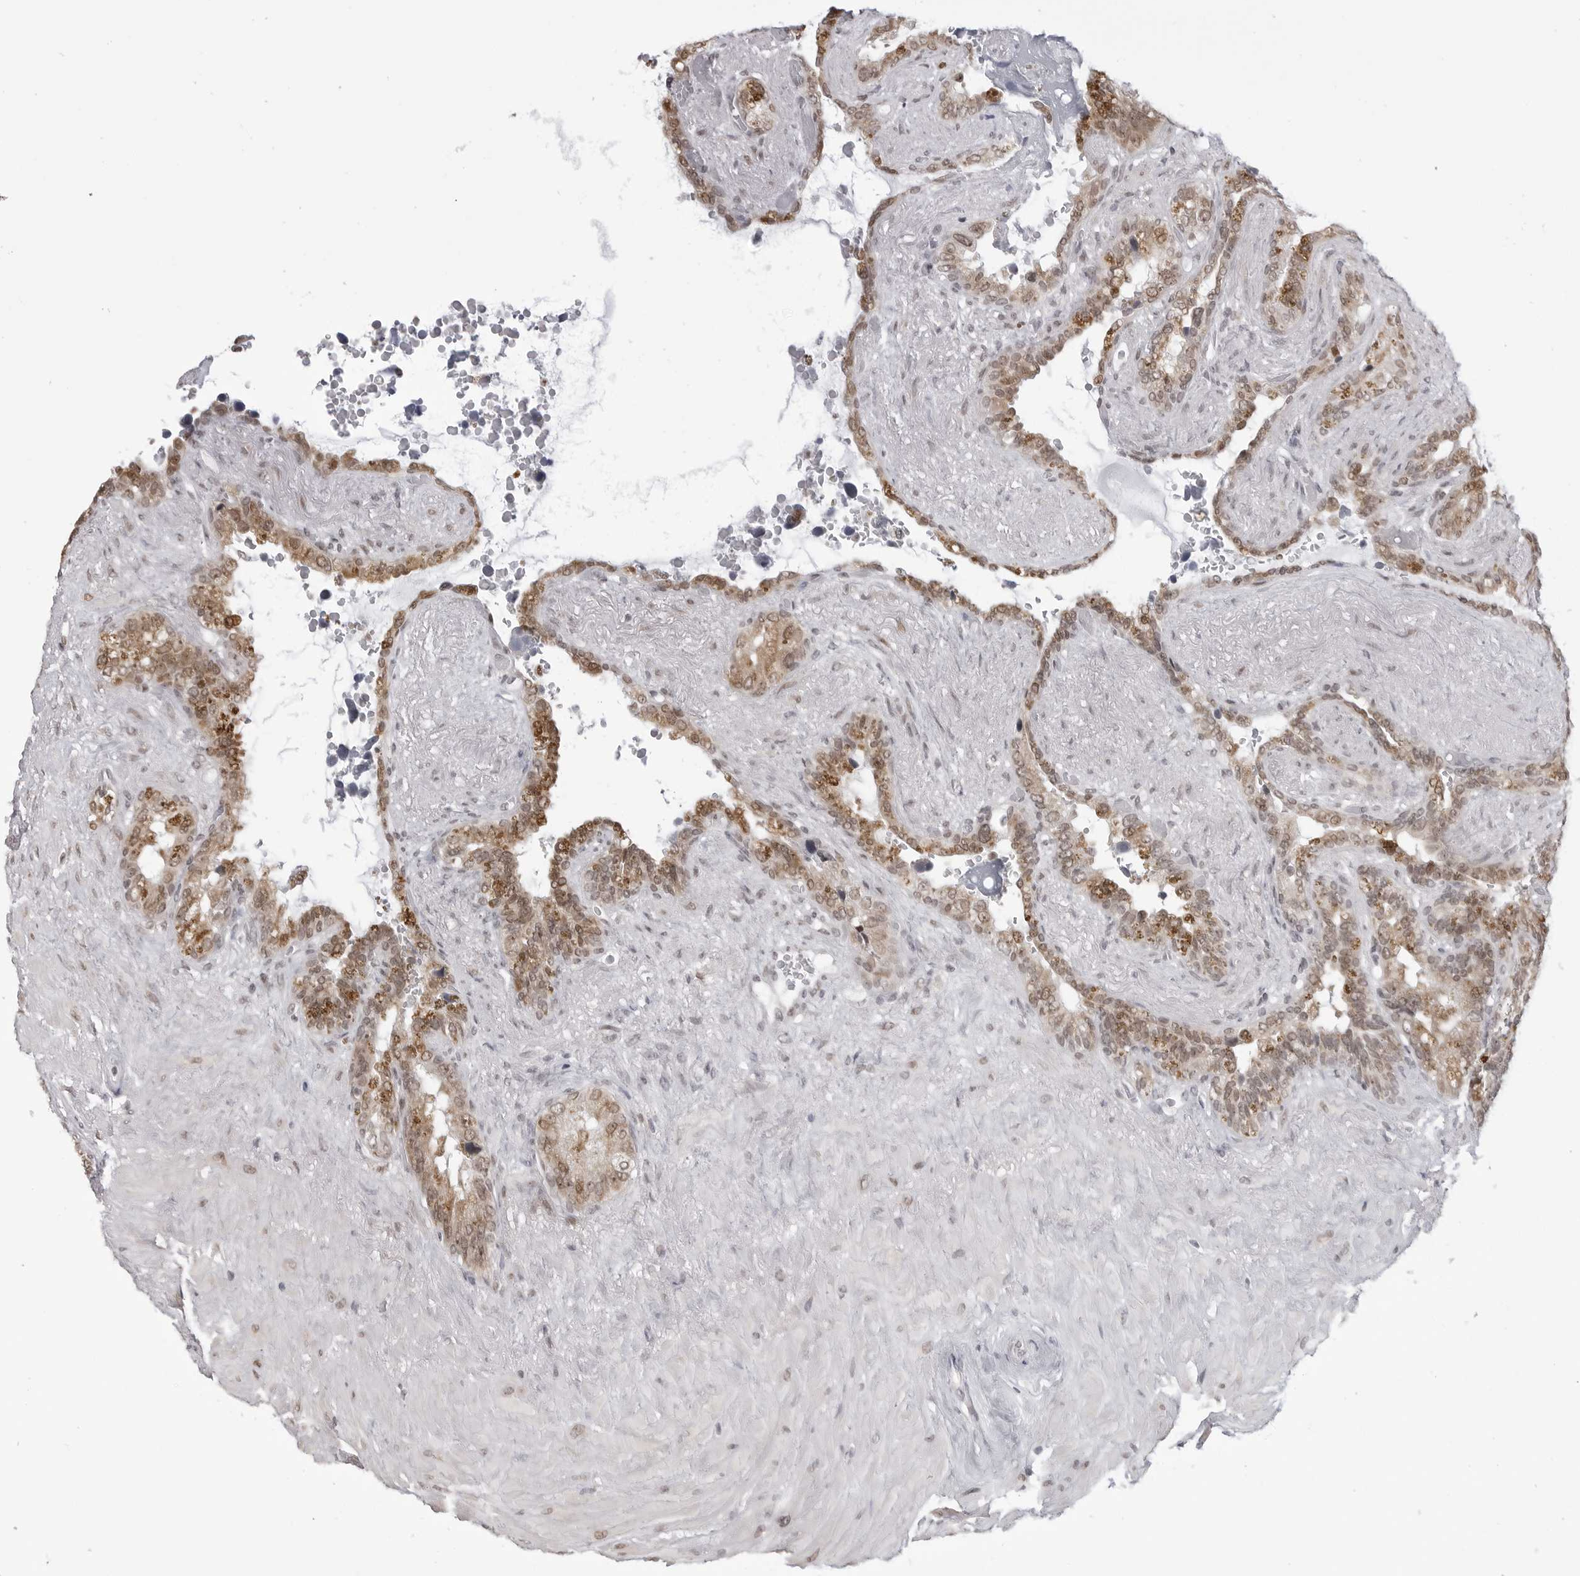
{"staining": {"intensity": "moderate", "quantity": ">75%", "location": "cytoplasmic/membranous,nuclear"}, "tissue": "seminal vesicle", "cell_type": "Glandular cells", "image_type": "normal", "snomed": [{"axis": "morphology", "description": "Normal tissue, NOS"}, {"axis": "topography", "description": "Seminal veicle"}], "caption": "Unremarkable seminal vesicle was stained to show a protein in brown. There is medium levels of moderate cytoplasmic/membranous,nuclear expression in approximately >75% of glandular cells. The staining was performed using DAB to visualize the protein expression in brown, while the nuclei were stained in blue with hematoxylin (Magnification: 20x).", "gene": "PHF3", "patient": {"sex": "male", "age": 80}}